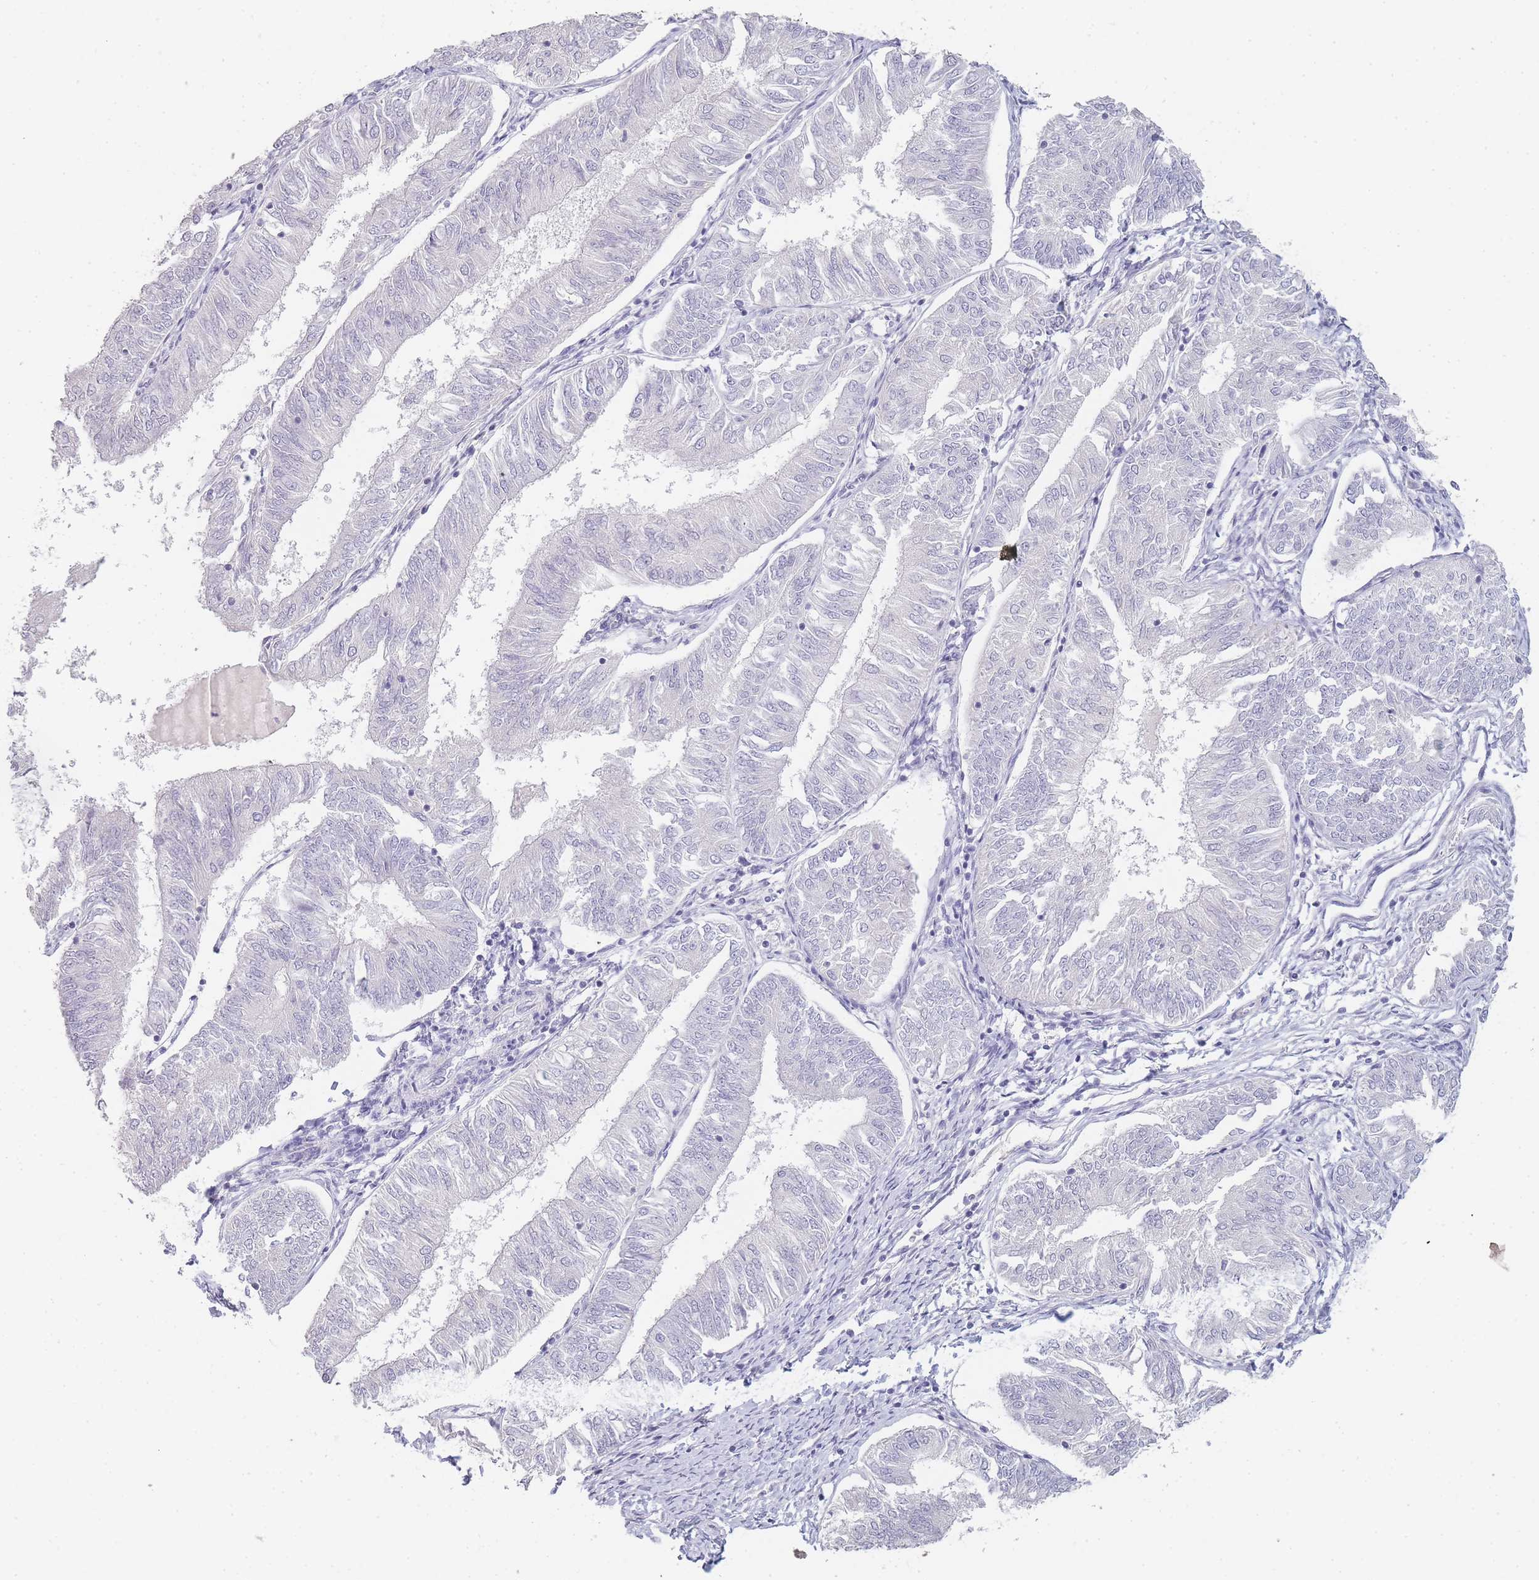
{"staining": {"intensity": "negative", "quantity": "none", "location": "none"}, "tissue": "endometrial cancer", "cell_type": "Tumor cells", "image_type": "cancer", "snomed": [{"axis": "morphology", "description": "Adenocarcinoma, NOS"}, {"axis": "topography", "description": "Endometrium"}], "caption": "DAB immunohistochemical staining of human adenocarcinoma (endometrial) demonstrates no significant expression in tumor cells.", "gene": "INS", "patient": {"sex": "female", "age": 58}}